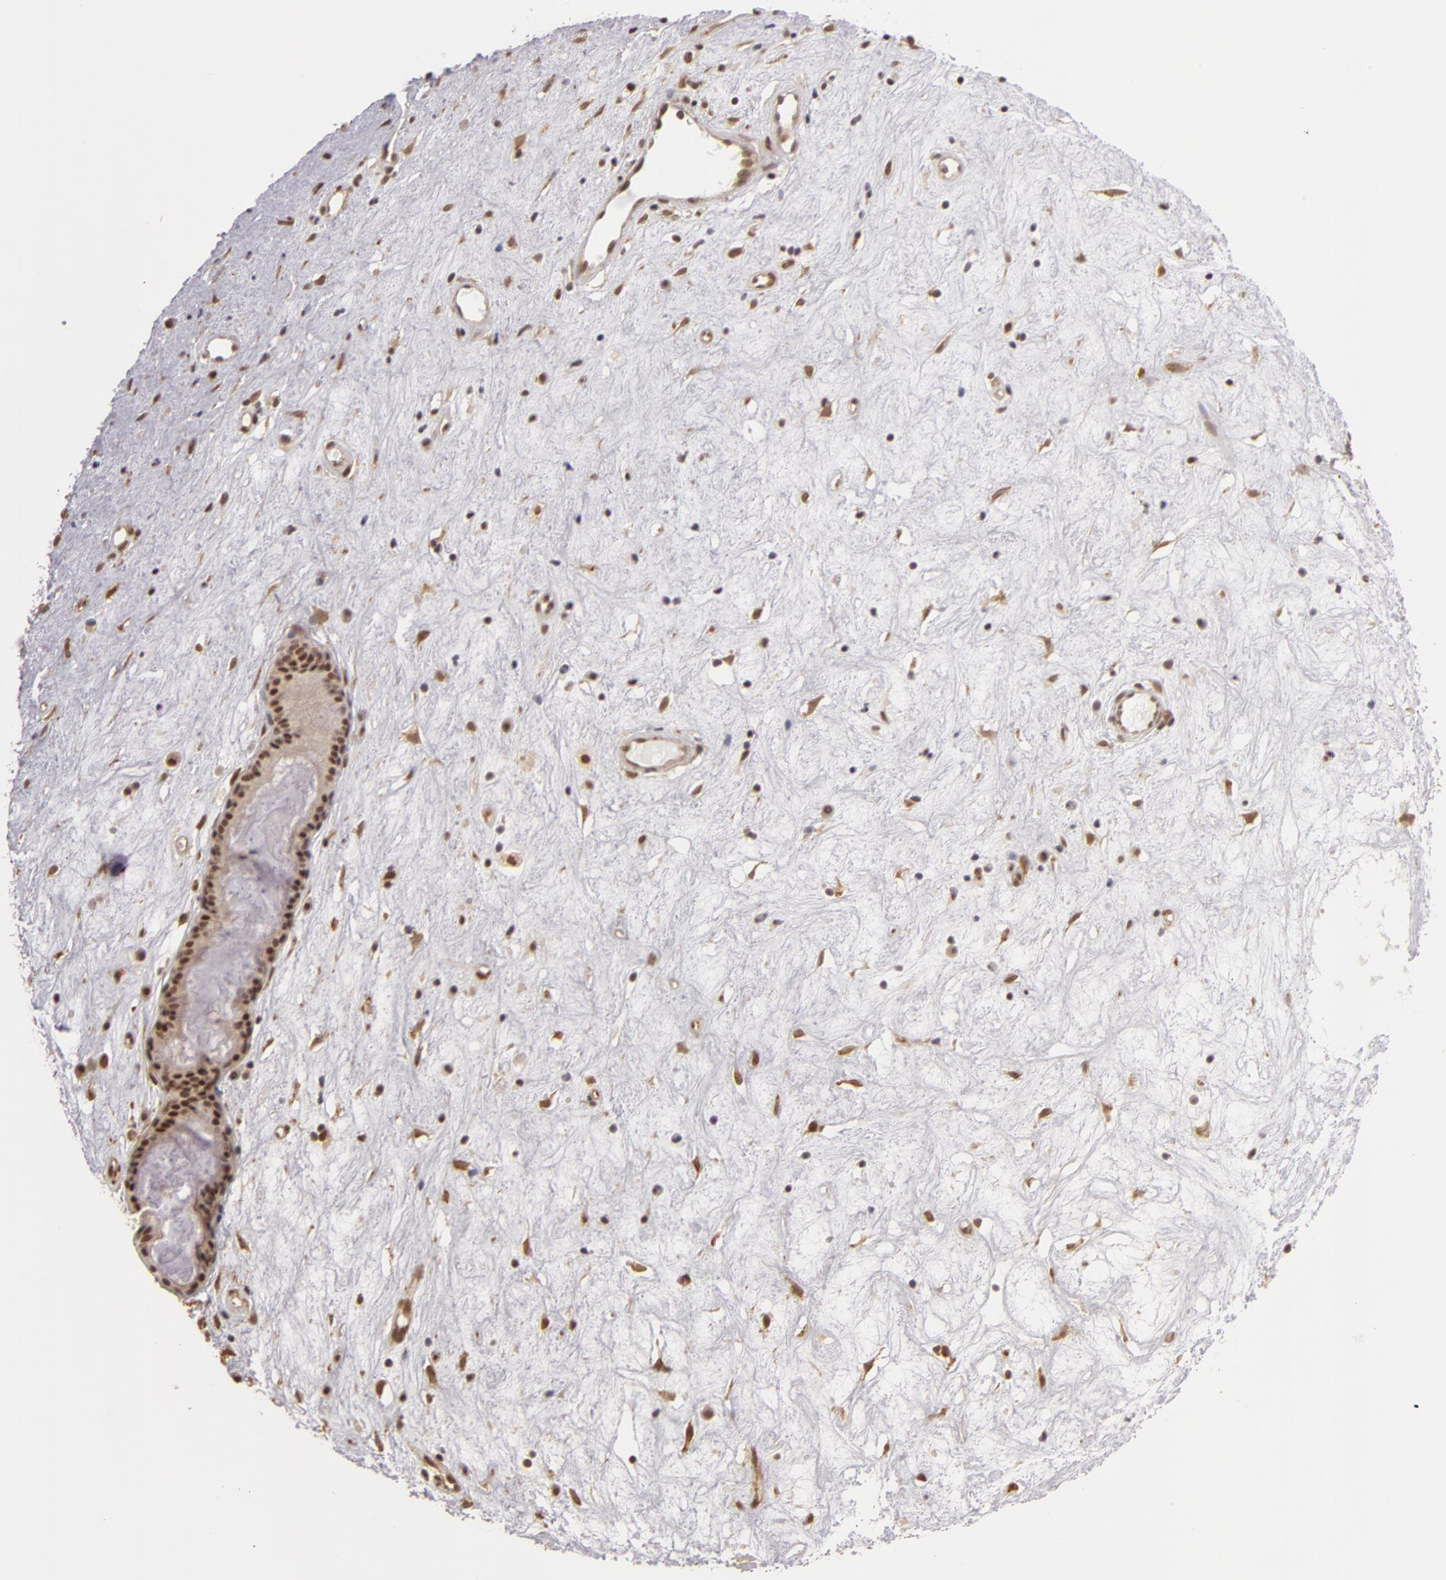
{"staining": {"intensity": "moderate", "quantity": ">75%", "location": "cytoplasmic/membranous,nuclear"}, "tissue": "nasopharynx", "cell_type": "Respiratory epithelial cells", "image_type": "normal", "snomed": [{"axis": "morphology", "description": "Normal tissue, NOS"}, {"axis": "topography", "description": "Nasopharynx"}], "caption": "DAB (3,3'-diaminobenzidine) immunohistochemical staining of benign nasopharynx reveals moderate cytoplasmic/membranous,nuclear protein expression in approximately >75% of respiratory epithelial cells. (IHC, brightfield microscopy, high magnification).", "gene": "ZNF133", "patient": {"sex": "female", "age": 78}}